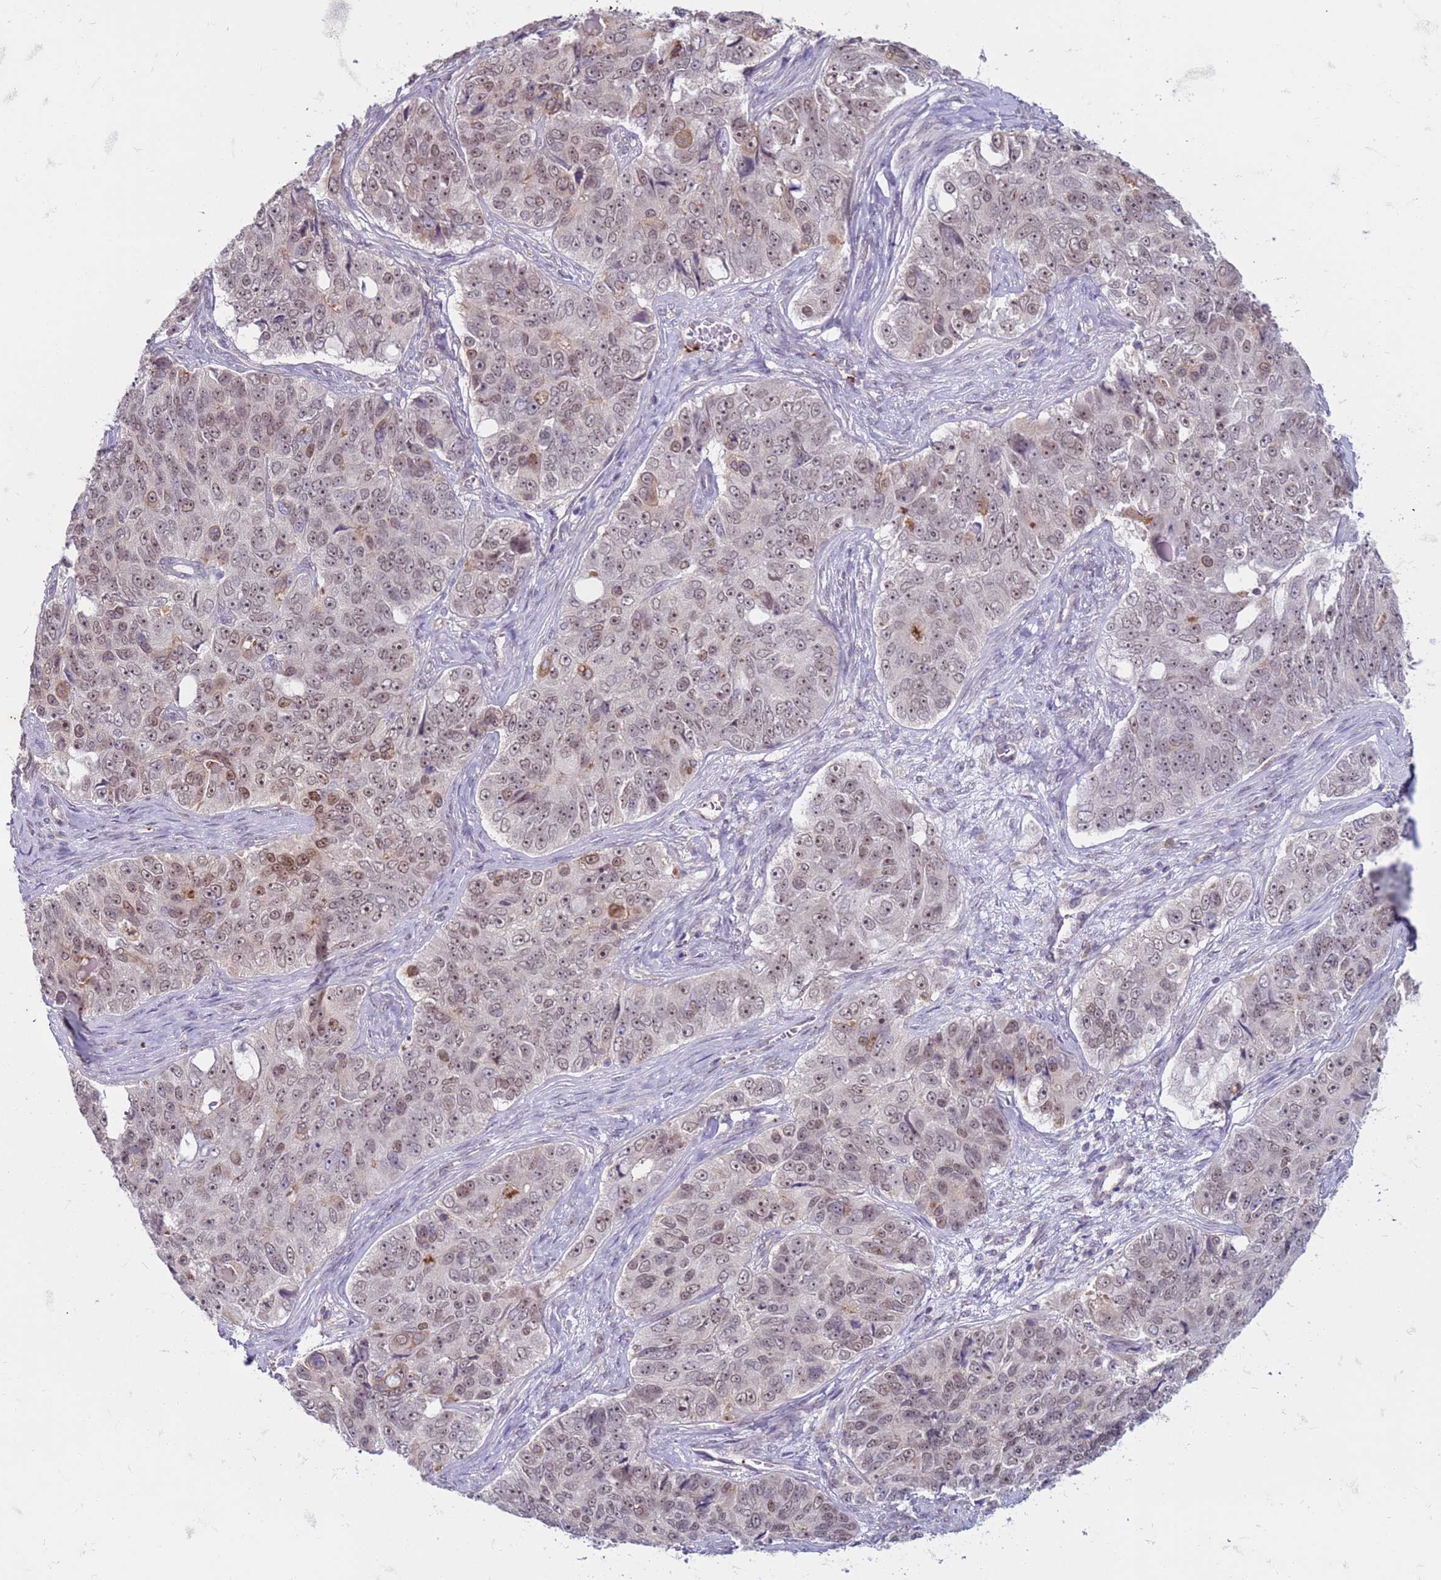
{"staining": {"intensity": "weak", "quantity": "25%-75%", "location": "nuclear"}, "tissue": "ovarian cancer", "cell_type": "Tumor cells", "image_type": "cancer", "snomed": [{"axis": "morphology", "description": "Carcinoma, endometroid"}, {"axis": "topography", "description": "Ovary"}], "caption": "Weak nuclear protein expression is seen in about 25%-75% of tumor cells in ovarian cancer (endometroid carcinoma).", "gene": "SLC15A3", "patient": {"sex": "female", "age": 51}}